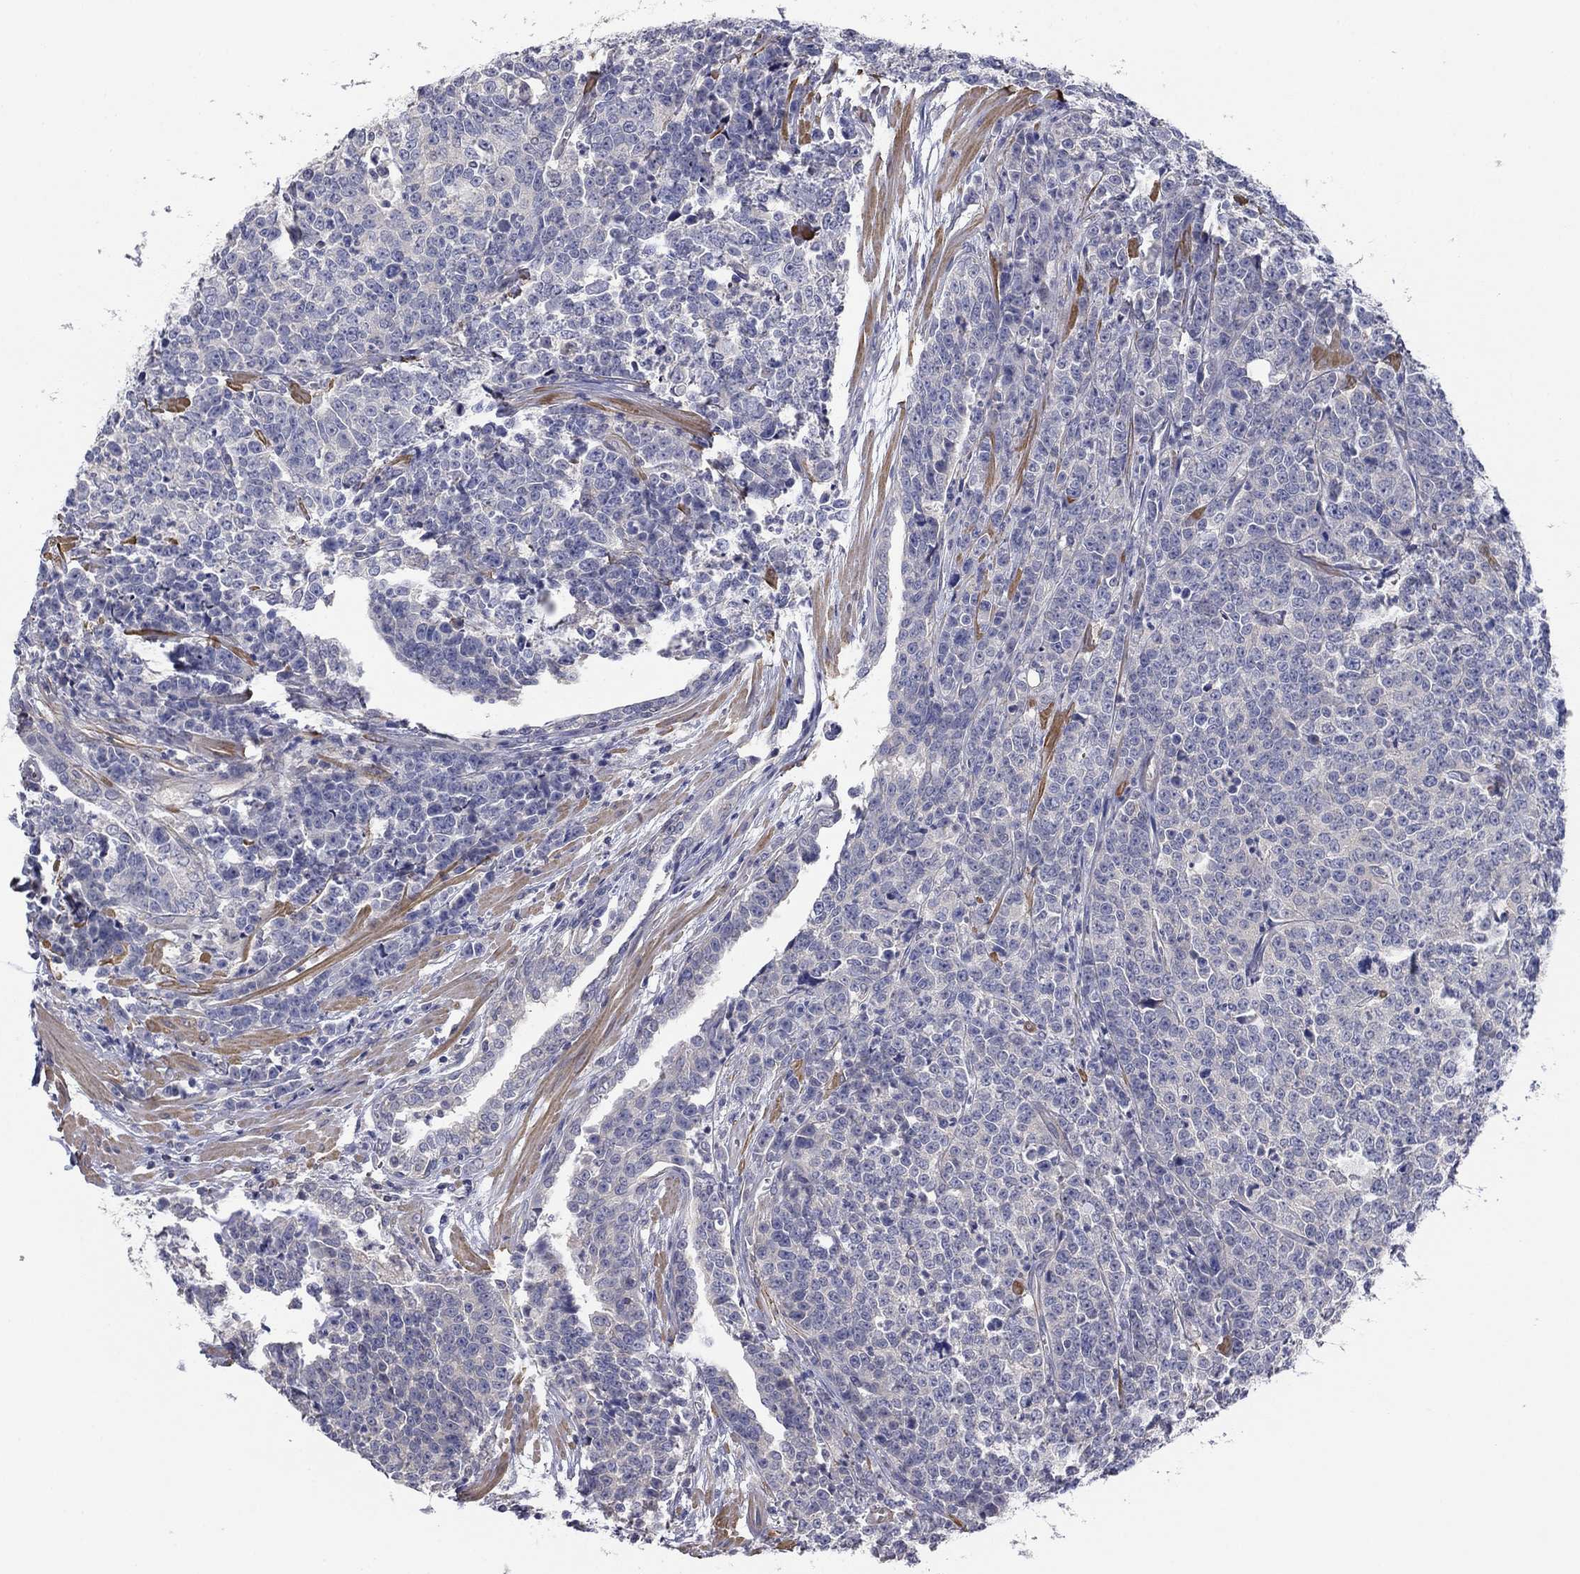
{"staining": {"intensity": "negative", "quantity": "none", "location": "none"}, "tissue": "prostate cancer", "cell_type": "Tumor cells", "image_type": "cancer", "snomed": [{"axis": "morphology", "description": "Adenocarcinoma, NOS"}, {"axis": "topography", "description": "Prostate"}], "caption": "IHC micrograph of prostate adenocarcinoma stained for a protein (brown), which displays no positivity in tumor cells.", "gene": "GRK7", "patient": {"sex": "male", "age": 67}}